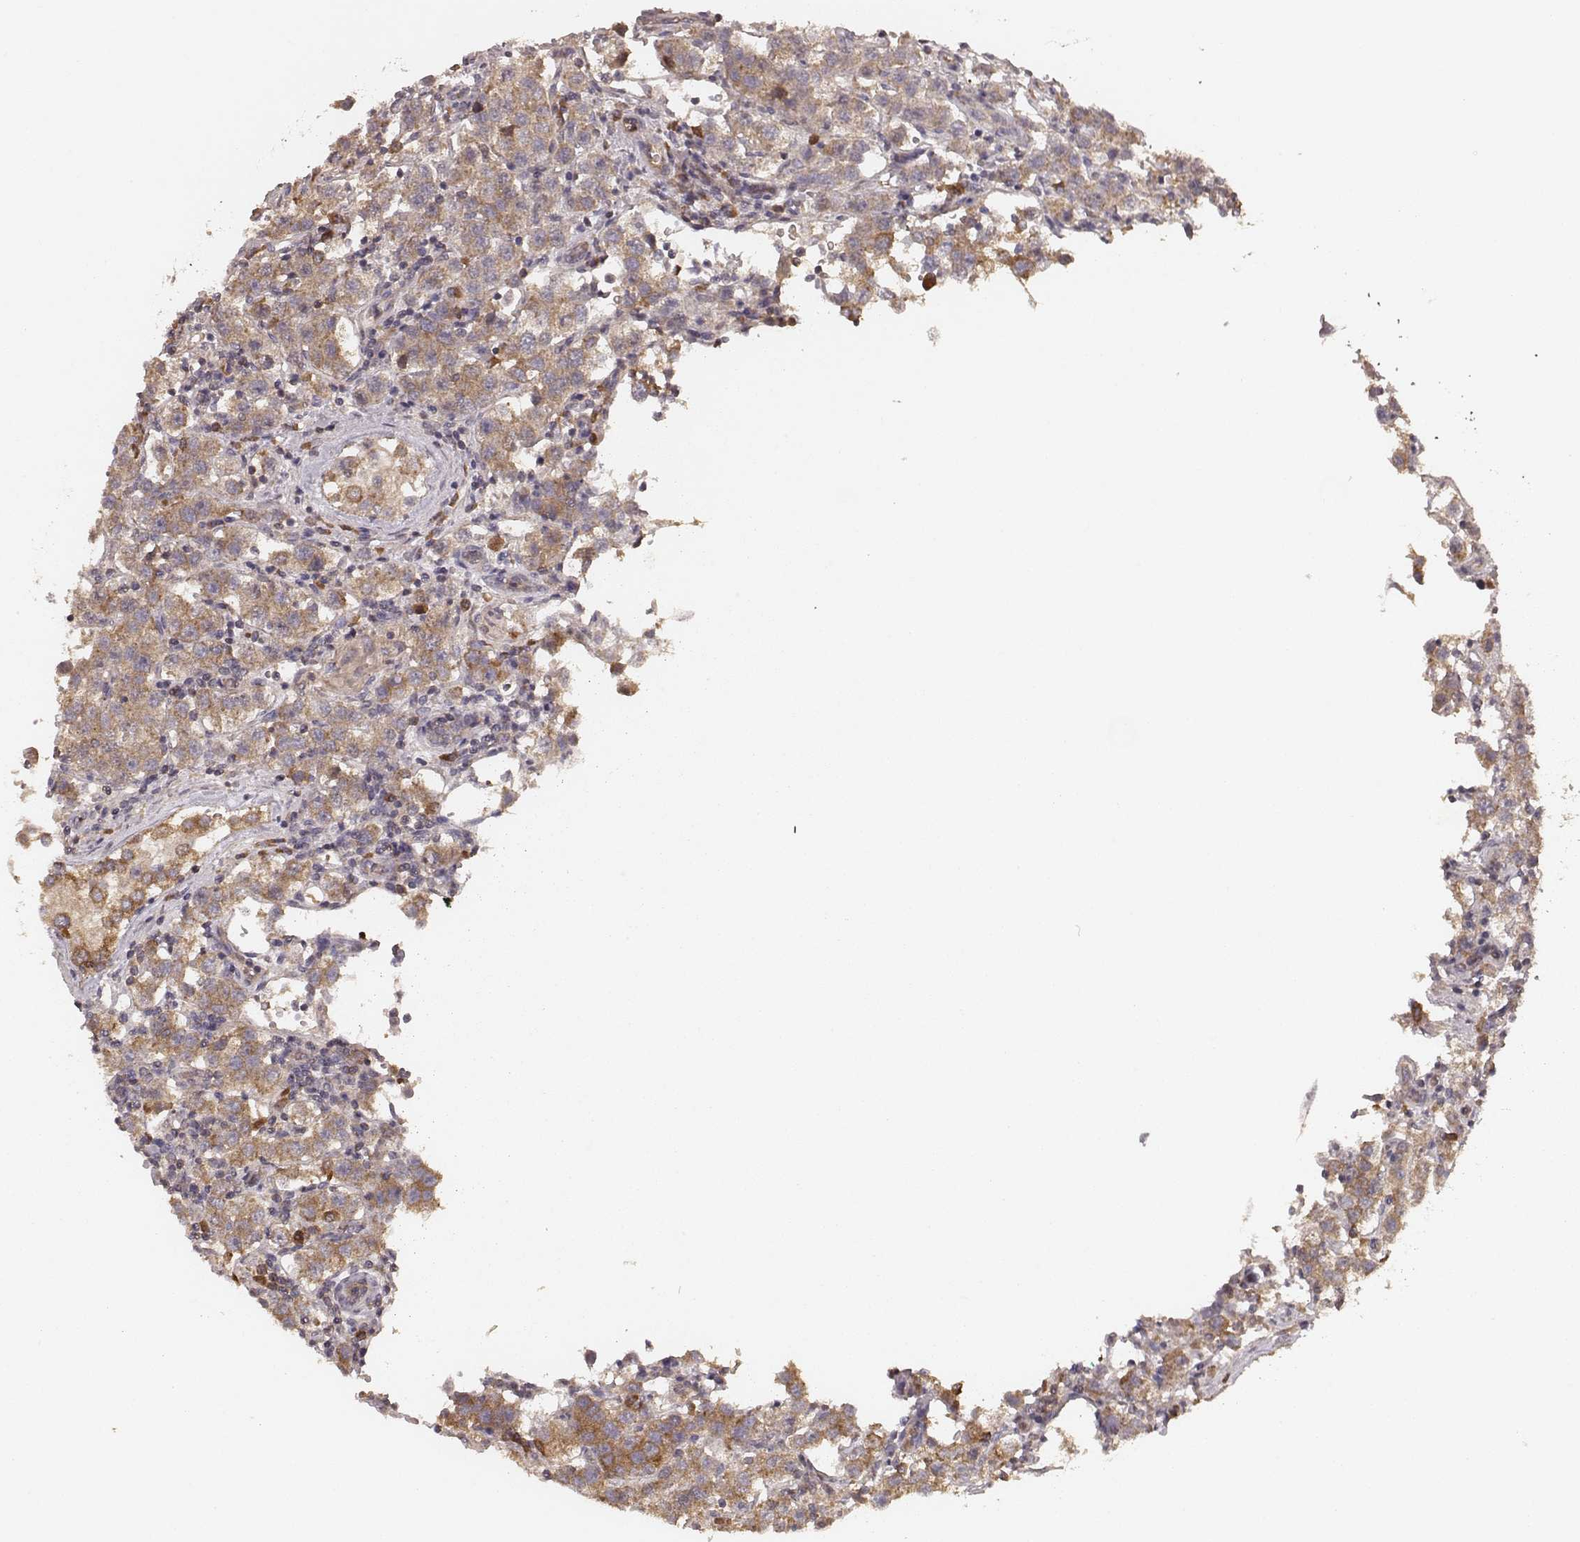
{"staining": {"intensity": "moderate", "quantity": ">75%", "location": "cytoplasmic/membranous"}, "tissue": "testis cancer", "cell_type": "Tumor cells", "image_type": "cancer", "snomed": [{"axis": "morphology", "description": "Seminoma, NOS"}, {"axis": "topography", "description": "Testis"}], "caption": "There is medium levels of moderate cytoplasmic/membranous expression in tumor cells of testis cancer, as demonstrated by immunohistochemical staining (brown color).", "gene": "CARS1", "patient": {"sex": "male", "age": 37}}